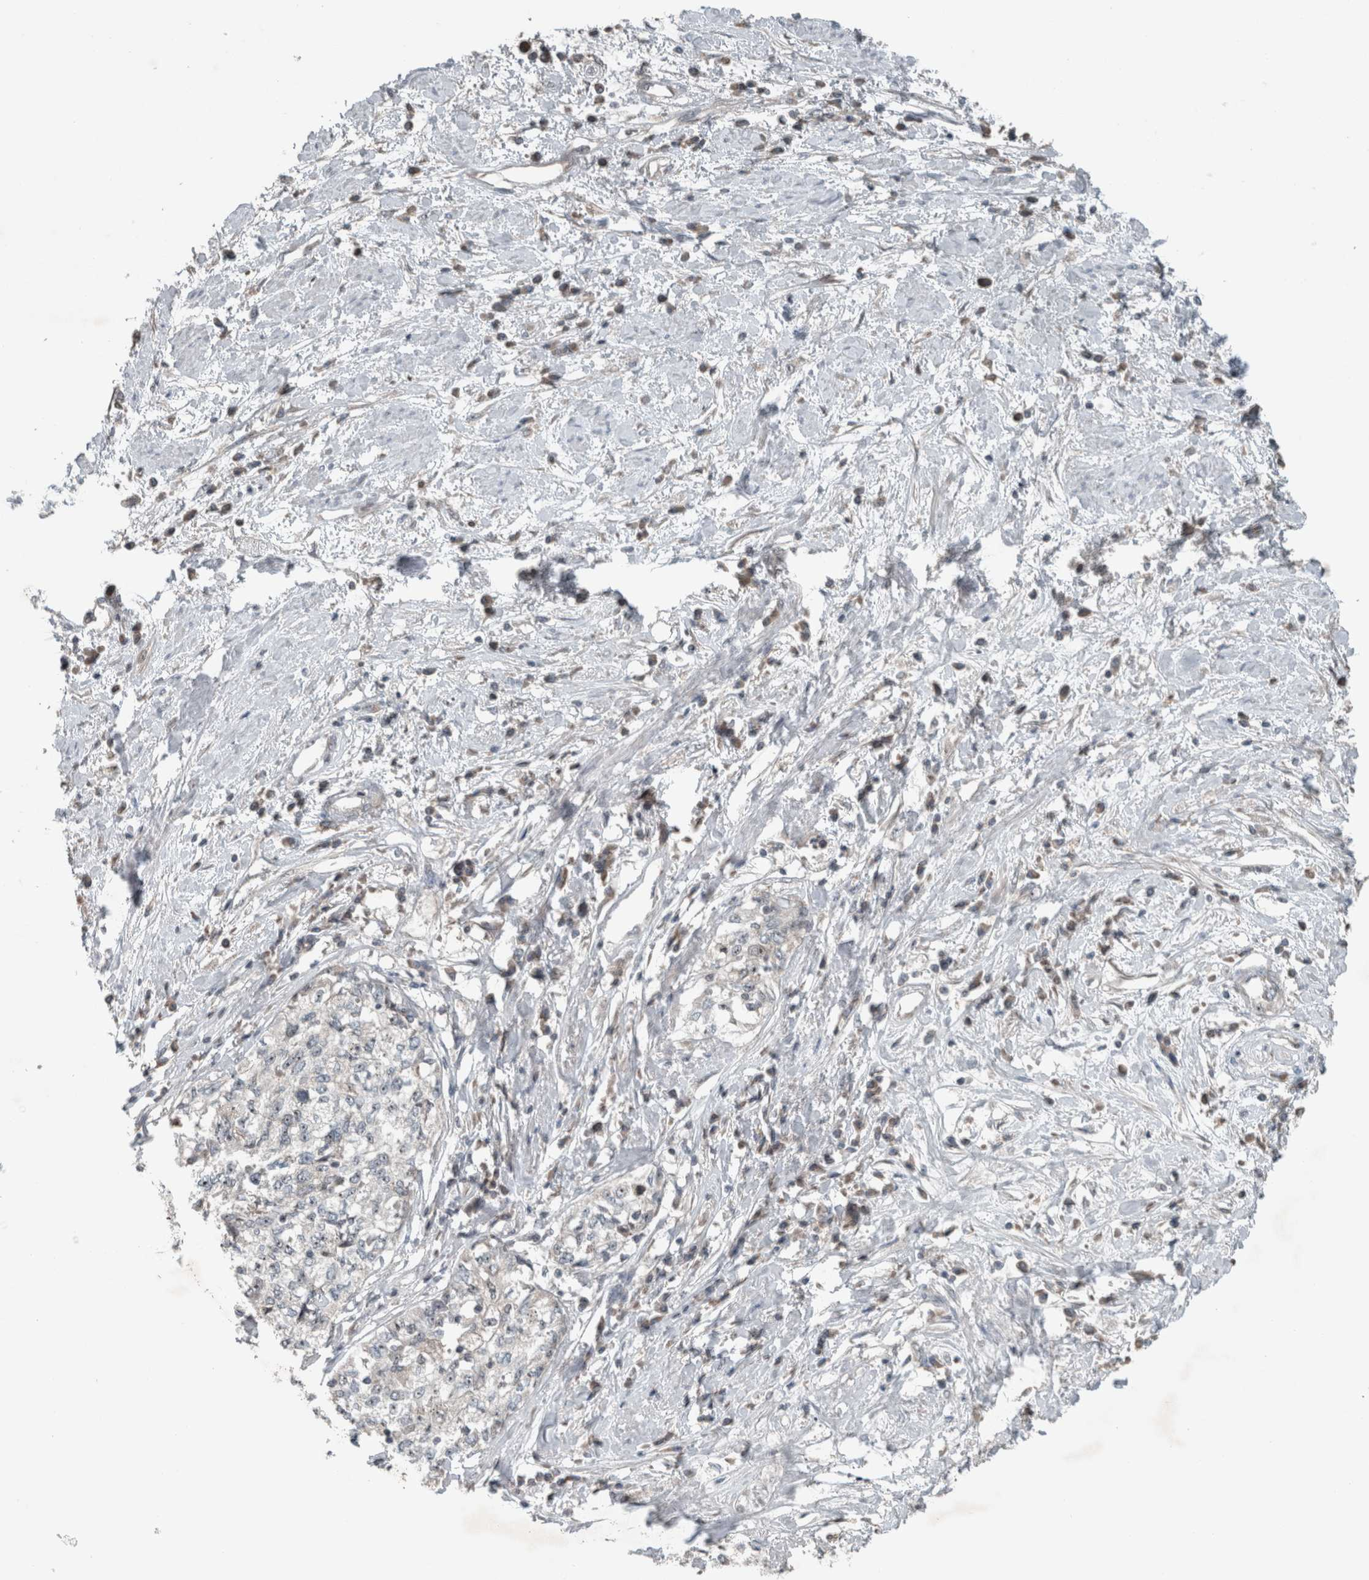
{"staining": {"intensity": "negative", "quantity": "none", "location": "none"}, "tissue": "cervical cancer", "cell_type": "Tumor cells", "image_type": "cancer", "snomed": [{"axis": "morphology", "description": "Squamous cell carcinoma, NOS"}, {"axis": "topography", "description": "Cervix"}], "caption": "This is an immunohistochemistry image of human cervical cancer (squamous cell carcinoma). There is no expression in tumor cells.", "gene": "RPF1", "patient": {"sex": "female", "age": 57}}